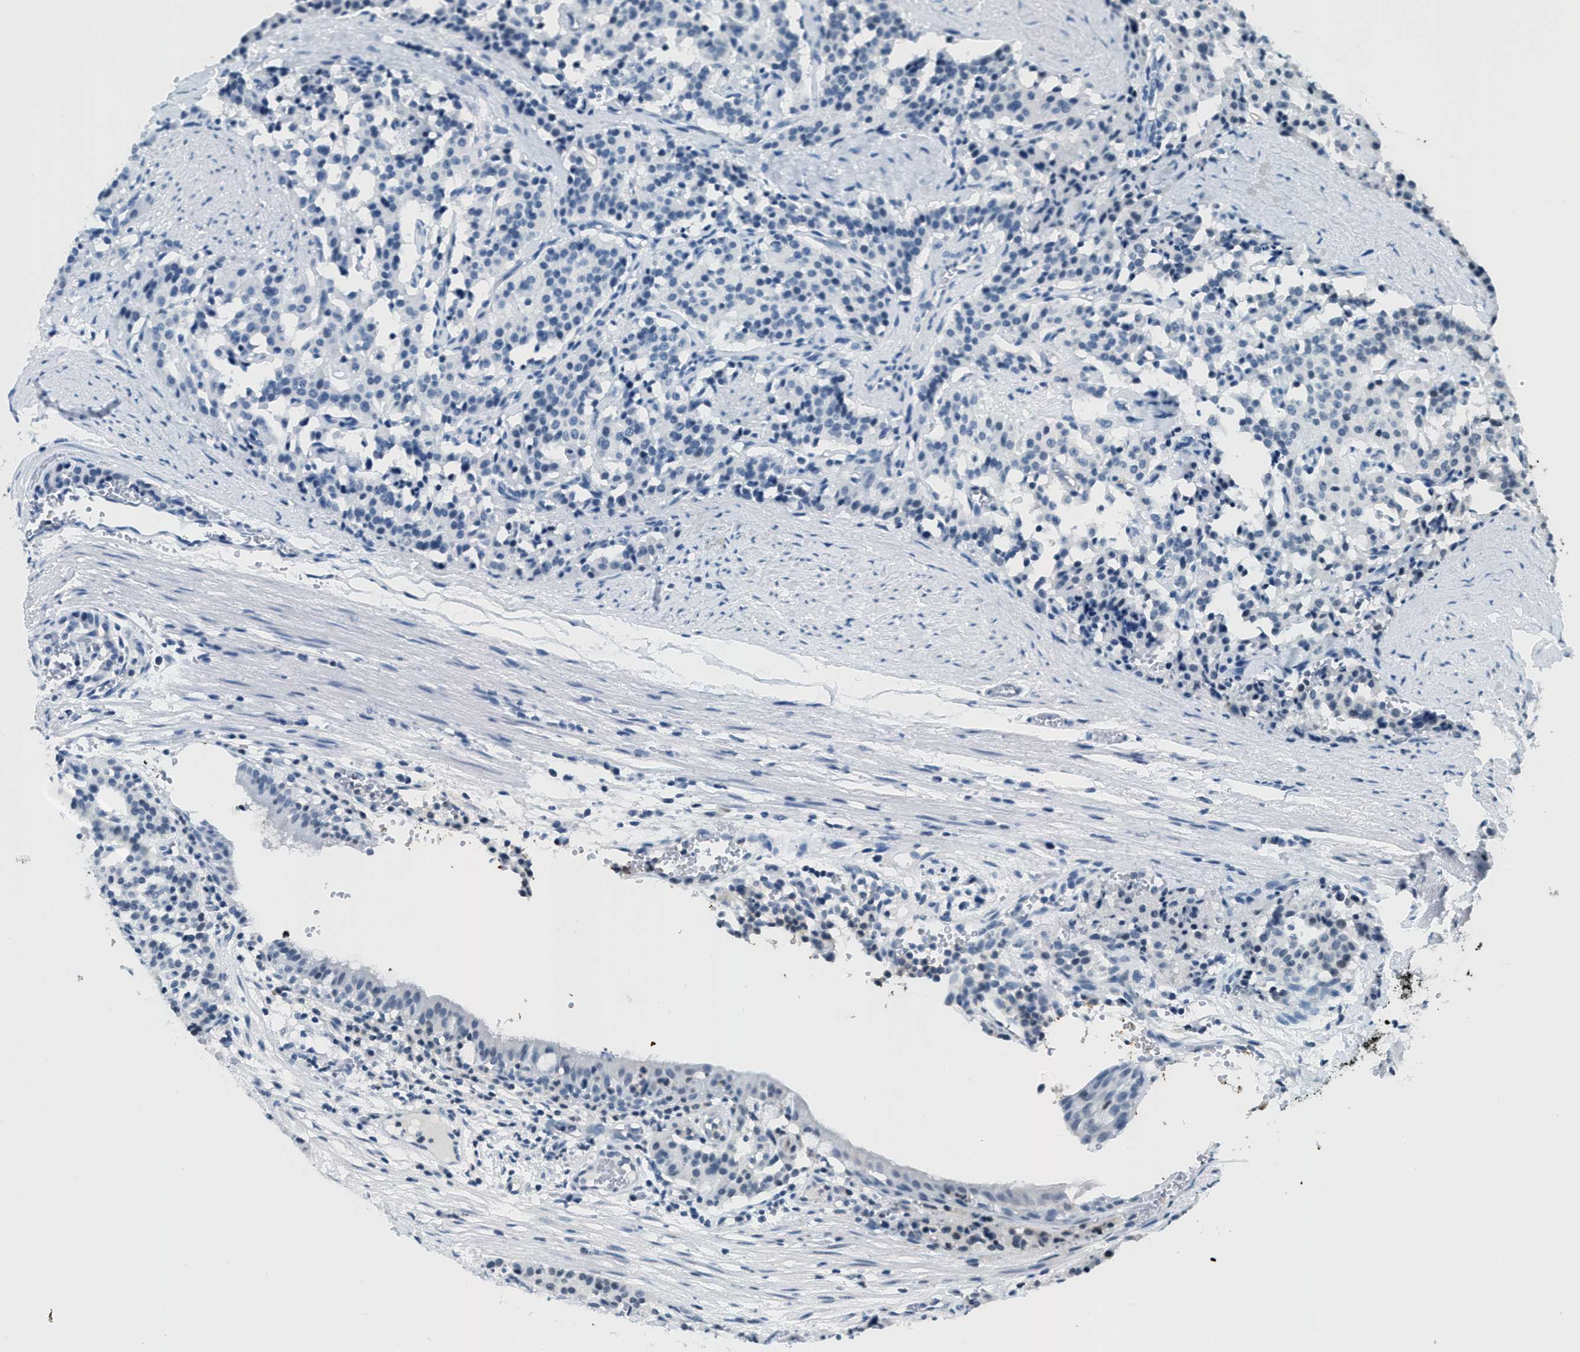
{"staining": {"intensity": "negative", "quantity": "none", "location": "none"}, "tissue": "carcinoid", "cell_type": "Tumor cells", "image_type": "cancer", "snomed": [{"axis": "morphology", "description": "Carcinoid, malignant, NOS"}, {"axis": "topography", "description": "Lung"}], "caption": "Tumor cells show no significant expression in carcinoid.", "gene": "CA4", "patient": {"sex": "male", "age": 30}}